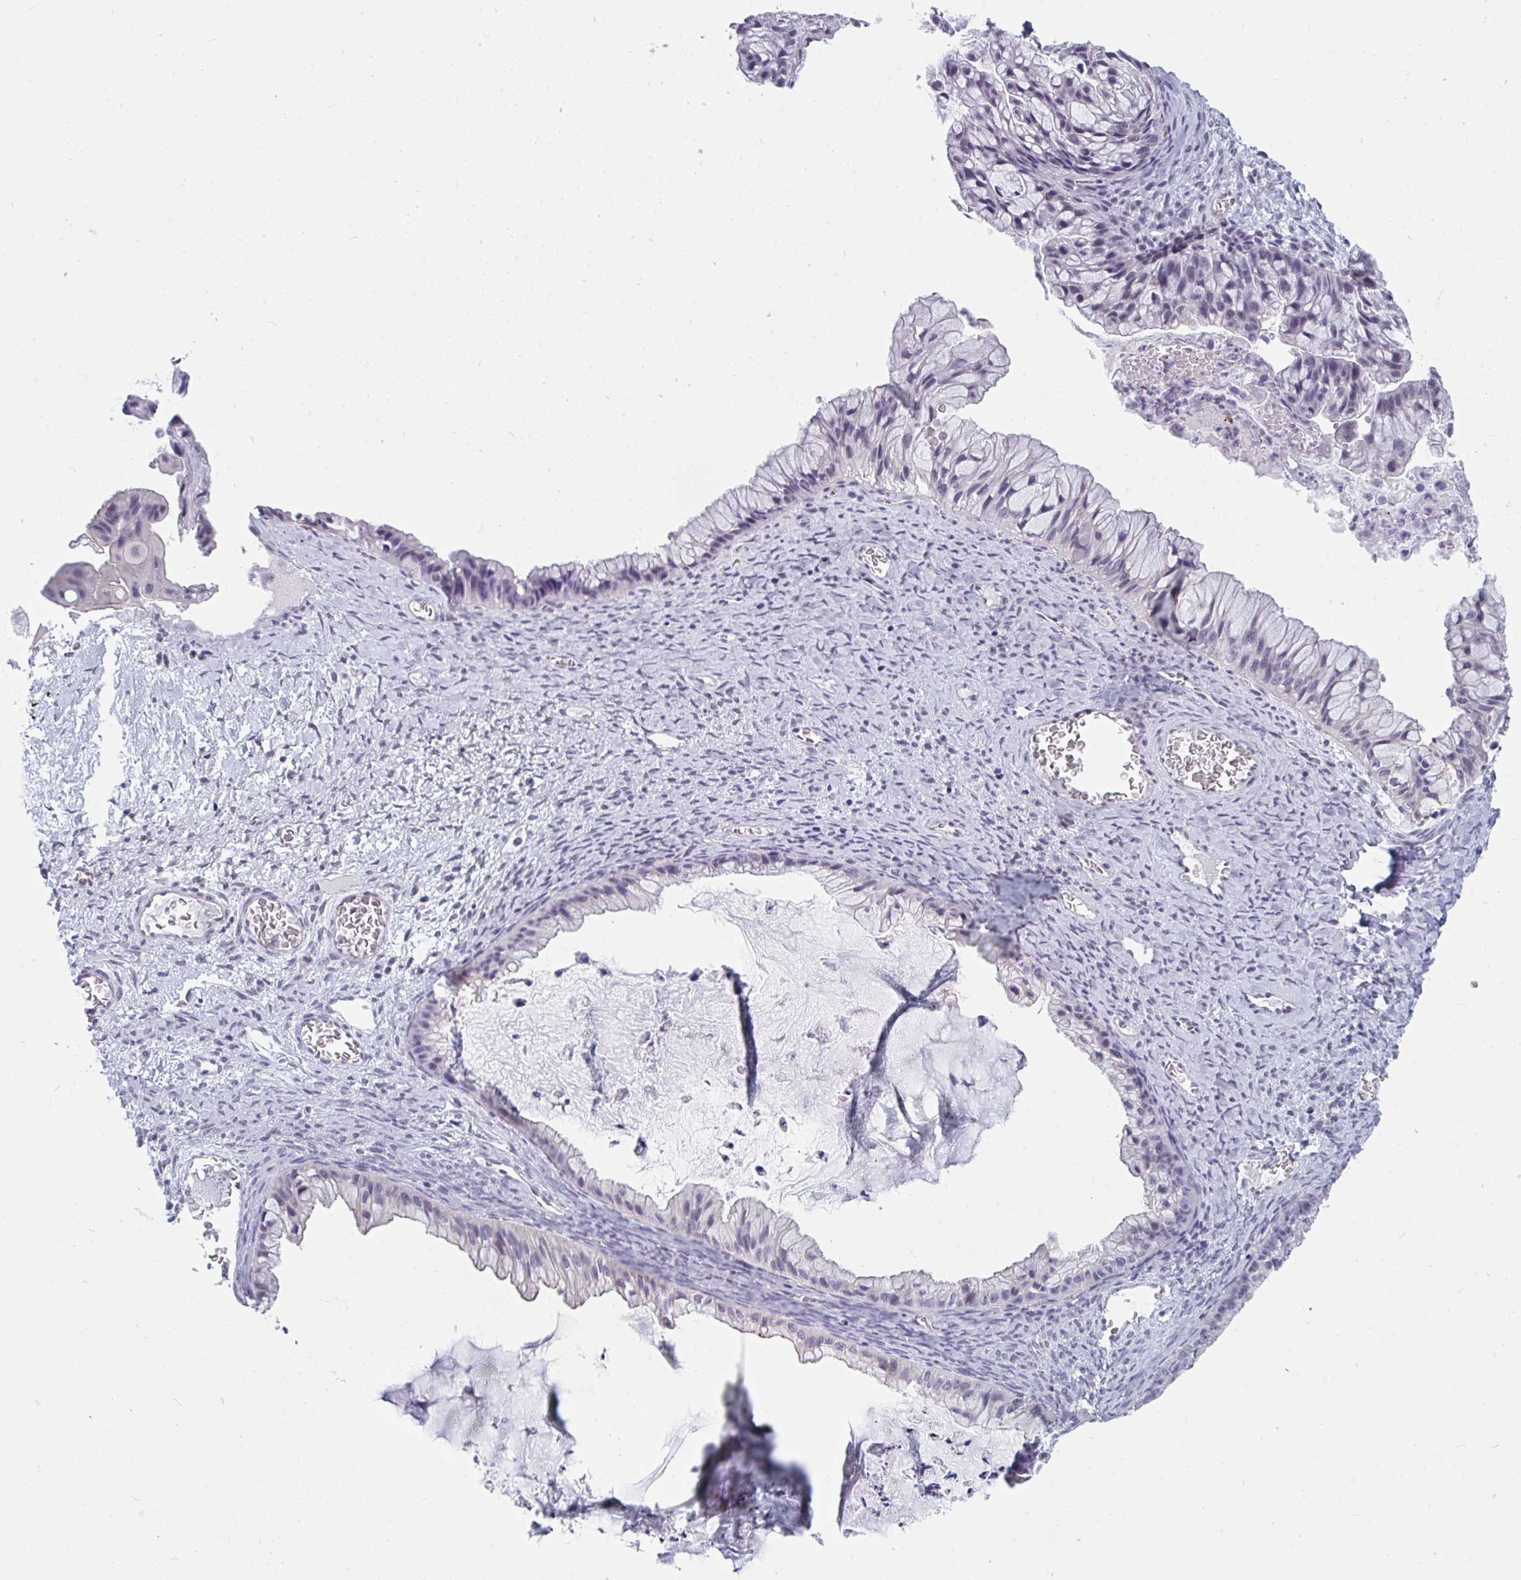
{"staining": {"intensity": "negative", "quantity": "none", "location": "none"}, "tissue": "ovarian cancer", "cell_type": "Tumor cells", "image_type": "cancer", "snomed": [{"axis": "morphology", "description": "Cystadenocarcinoma, mucinous, NOS"}, {"axis": "topography", "description": "Ovary"}], "caption": "Micrograph shows no significant protein positivity in tumor cells of ovarian cancer (mucinous cystadenocarcinoma).", "gene": "PRR14", "patient": {"sex": "female", "age": 72}}